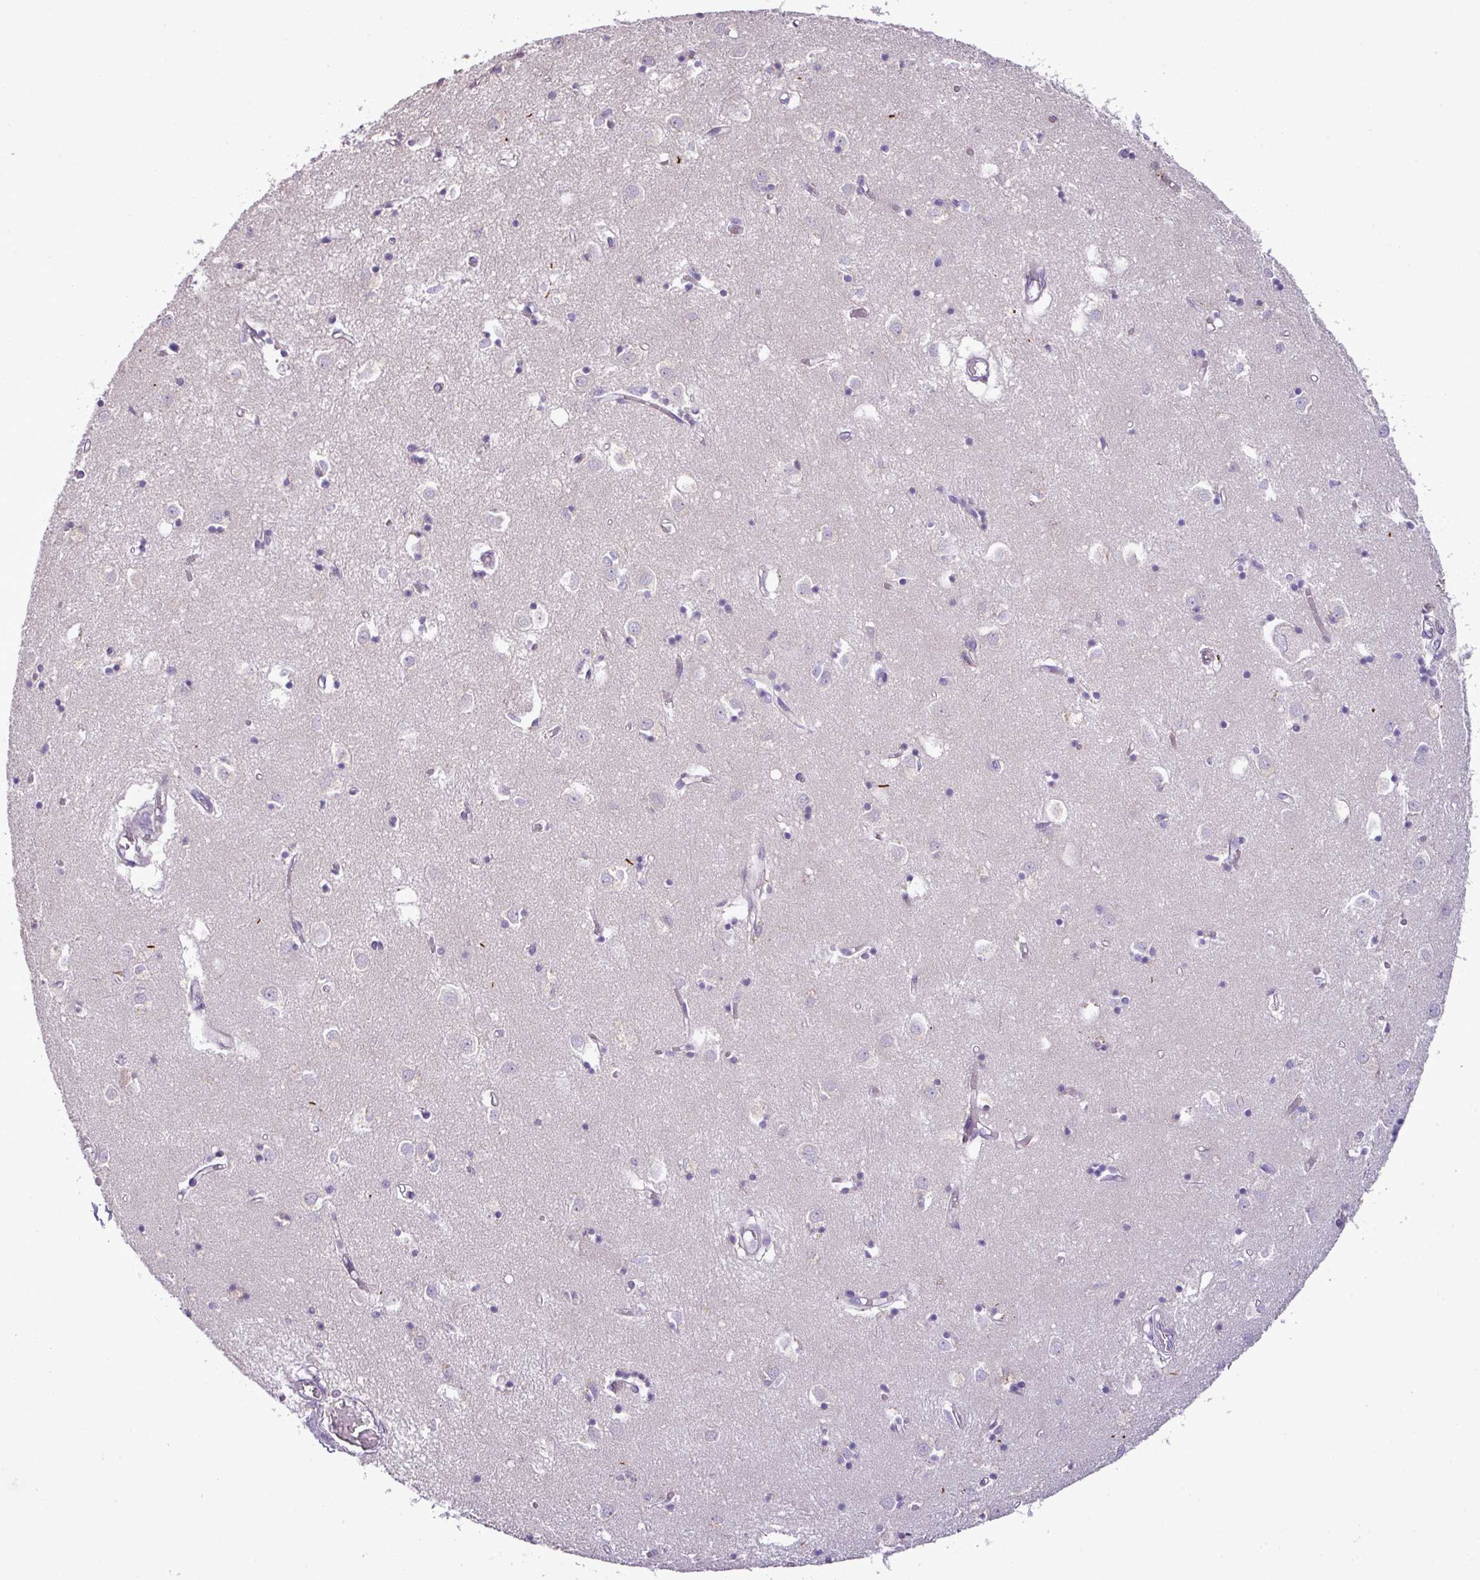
{"staining": {"intensity": "negative", "quantity": "none", "location": "none"}, "tissue": "caudate", "cell_type": "Glial cells", "image_type": "normal", "snomed": [{"axis": "morphology", "description": "Normal tissue, NOS"}, {"axis": "topography", "description": "Lateral ventricle wall"}], "caption": "Immunohistochemistry (IHC) of unremarkable human caudate demonstrates no expression in glial cells.", "gene": "BRINP2", "patient": {"sex": "male", "age": 70}}